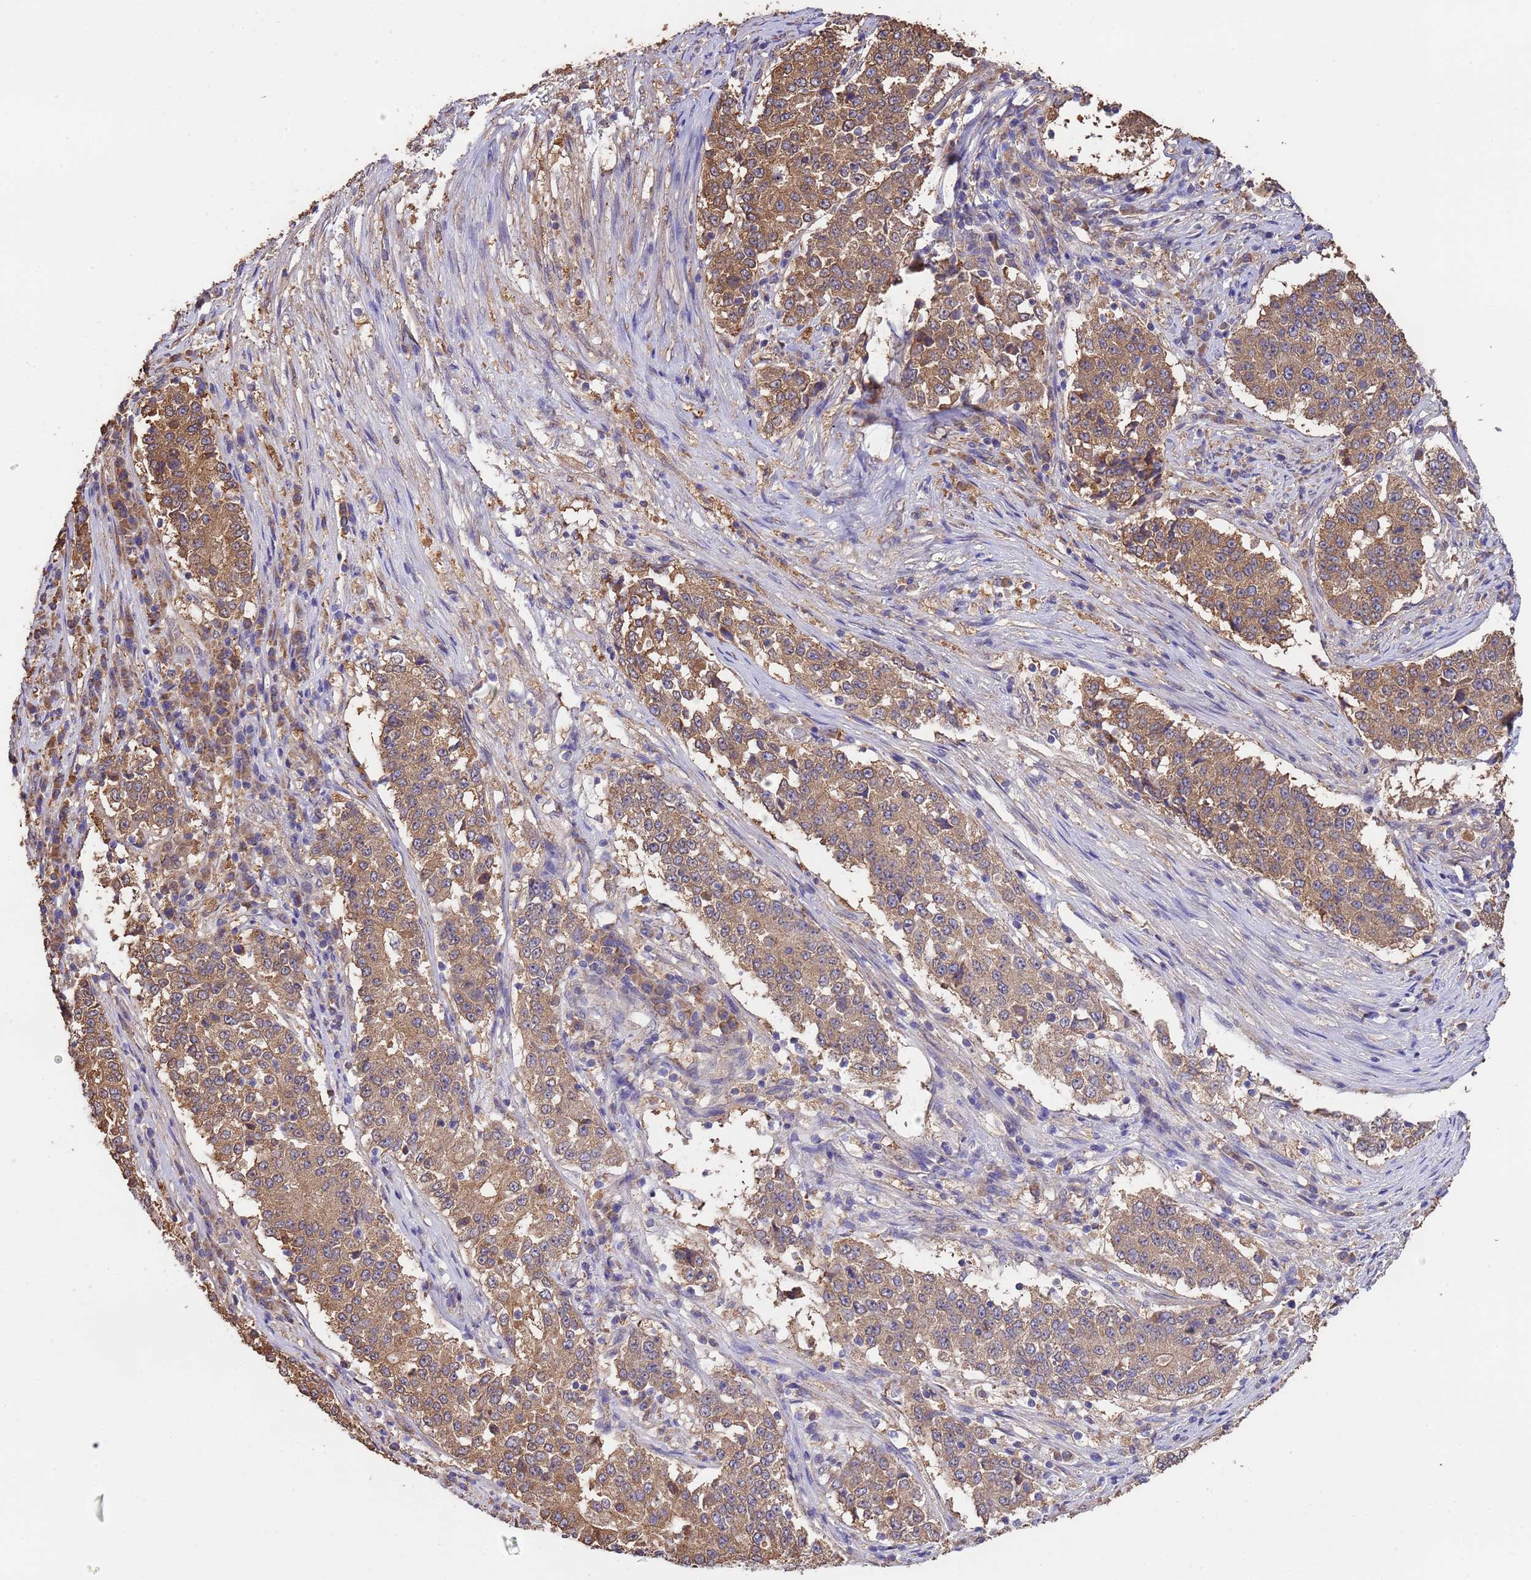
{"staining": {"intensity": "moderate", "quantity": ">75%", "location": "cytoplasmic/membranous"}, "tissue": "stomach cancer", "cell_type": "Tumor cells", "image_type": "cancer", "snomed": [{"axis": "morphology", "description": "Adenocarcinoma, NOS"}, {"axis": "topography", "description": "Stomach"}], "caption": "Human stomach cancer (adenocarcinoma) stained for a protein (brown) exhibits moderate cytoplasmic/membranous positive staining in about >75% of tumor cells.", "gene": "NPHP1", "patient": {"sex": "male", "age": 59}}